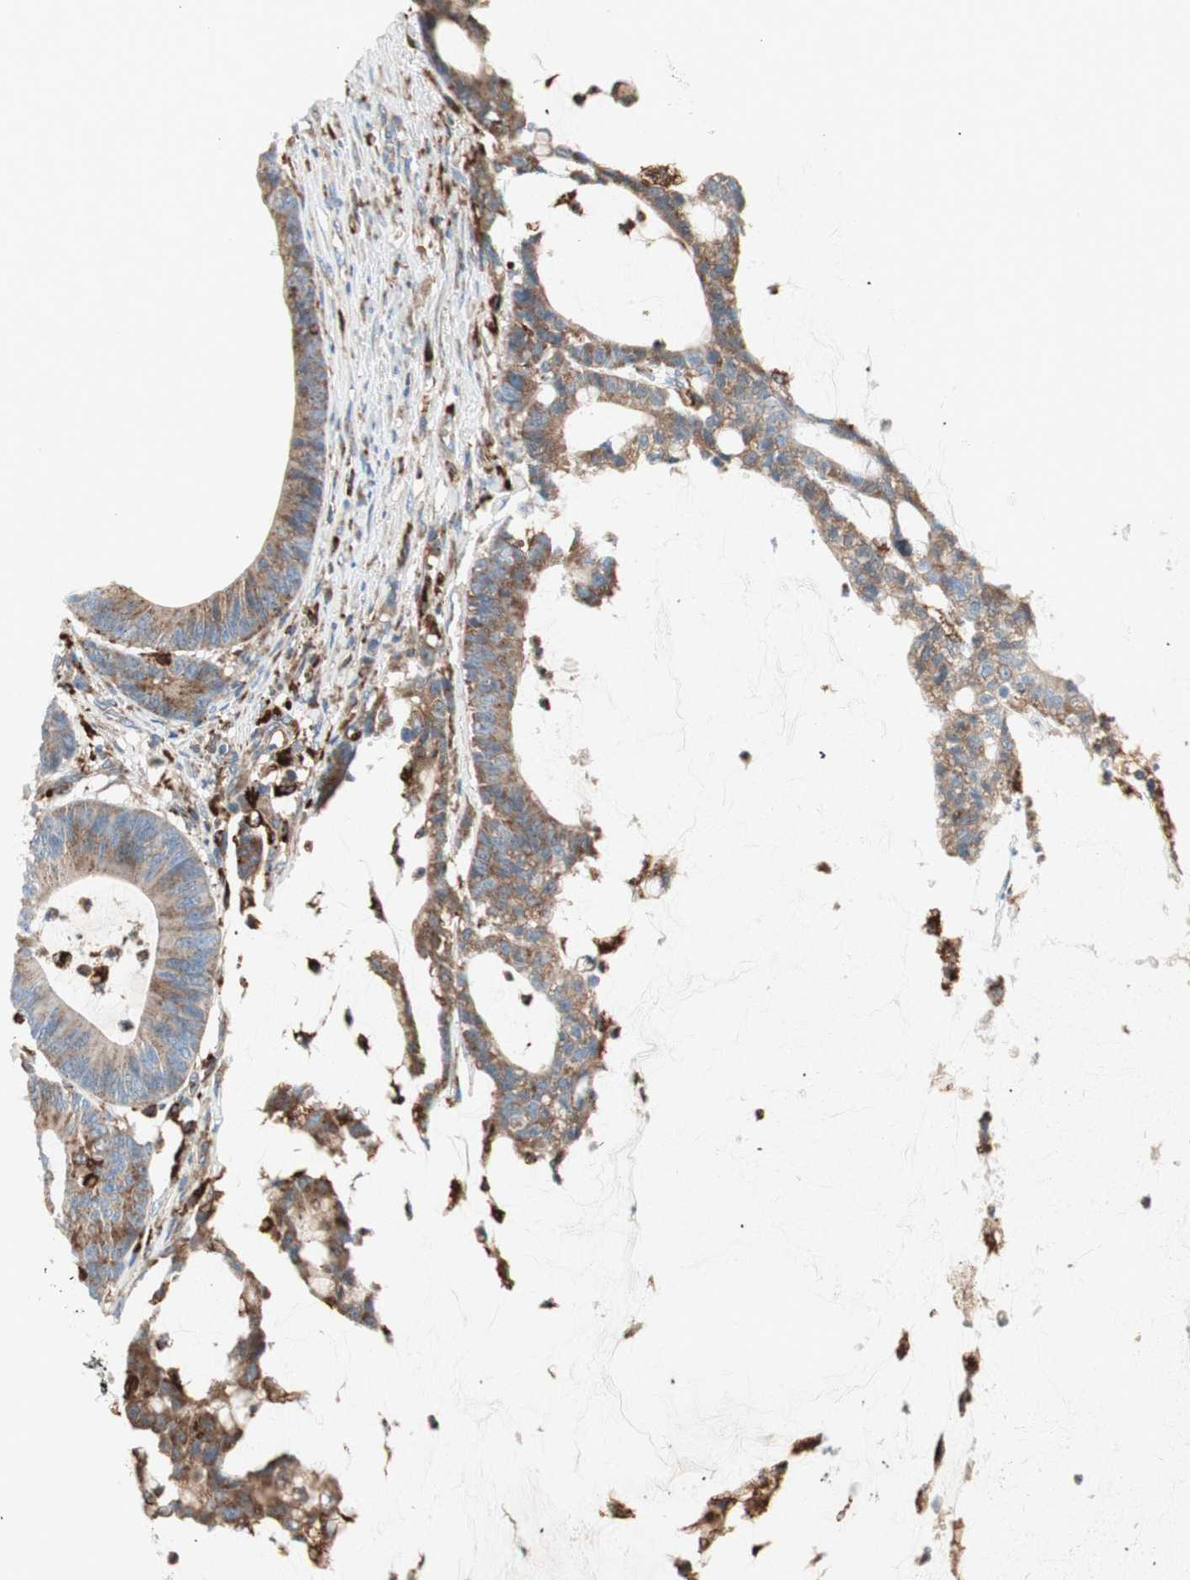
{"staining": {"intensity": "moderate", "quantity": "25%-75%", "location": "cytoplasmic/membranous"}, "tissue": "colorectal cancer", "cell_type": "Tumor cells", "image_type": "cancer", "snomed": [{"axis": "morphology", "description": "Adenocarcinoma, NOS"}, {"axis": "topography", "description": "Colon"}], "caption": "Colorectal adenocarcinoma stained with immunohistochemistry demonstrates moderate cytoplasmic/membranous staining in about 25%-75% of tumor cells.", "gene": "ATP6V1G1", "patient": {"sex": "female", "age": 84}}